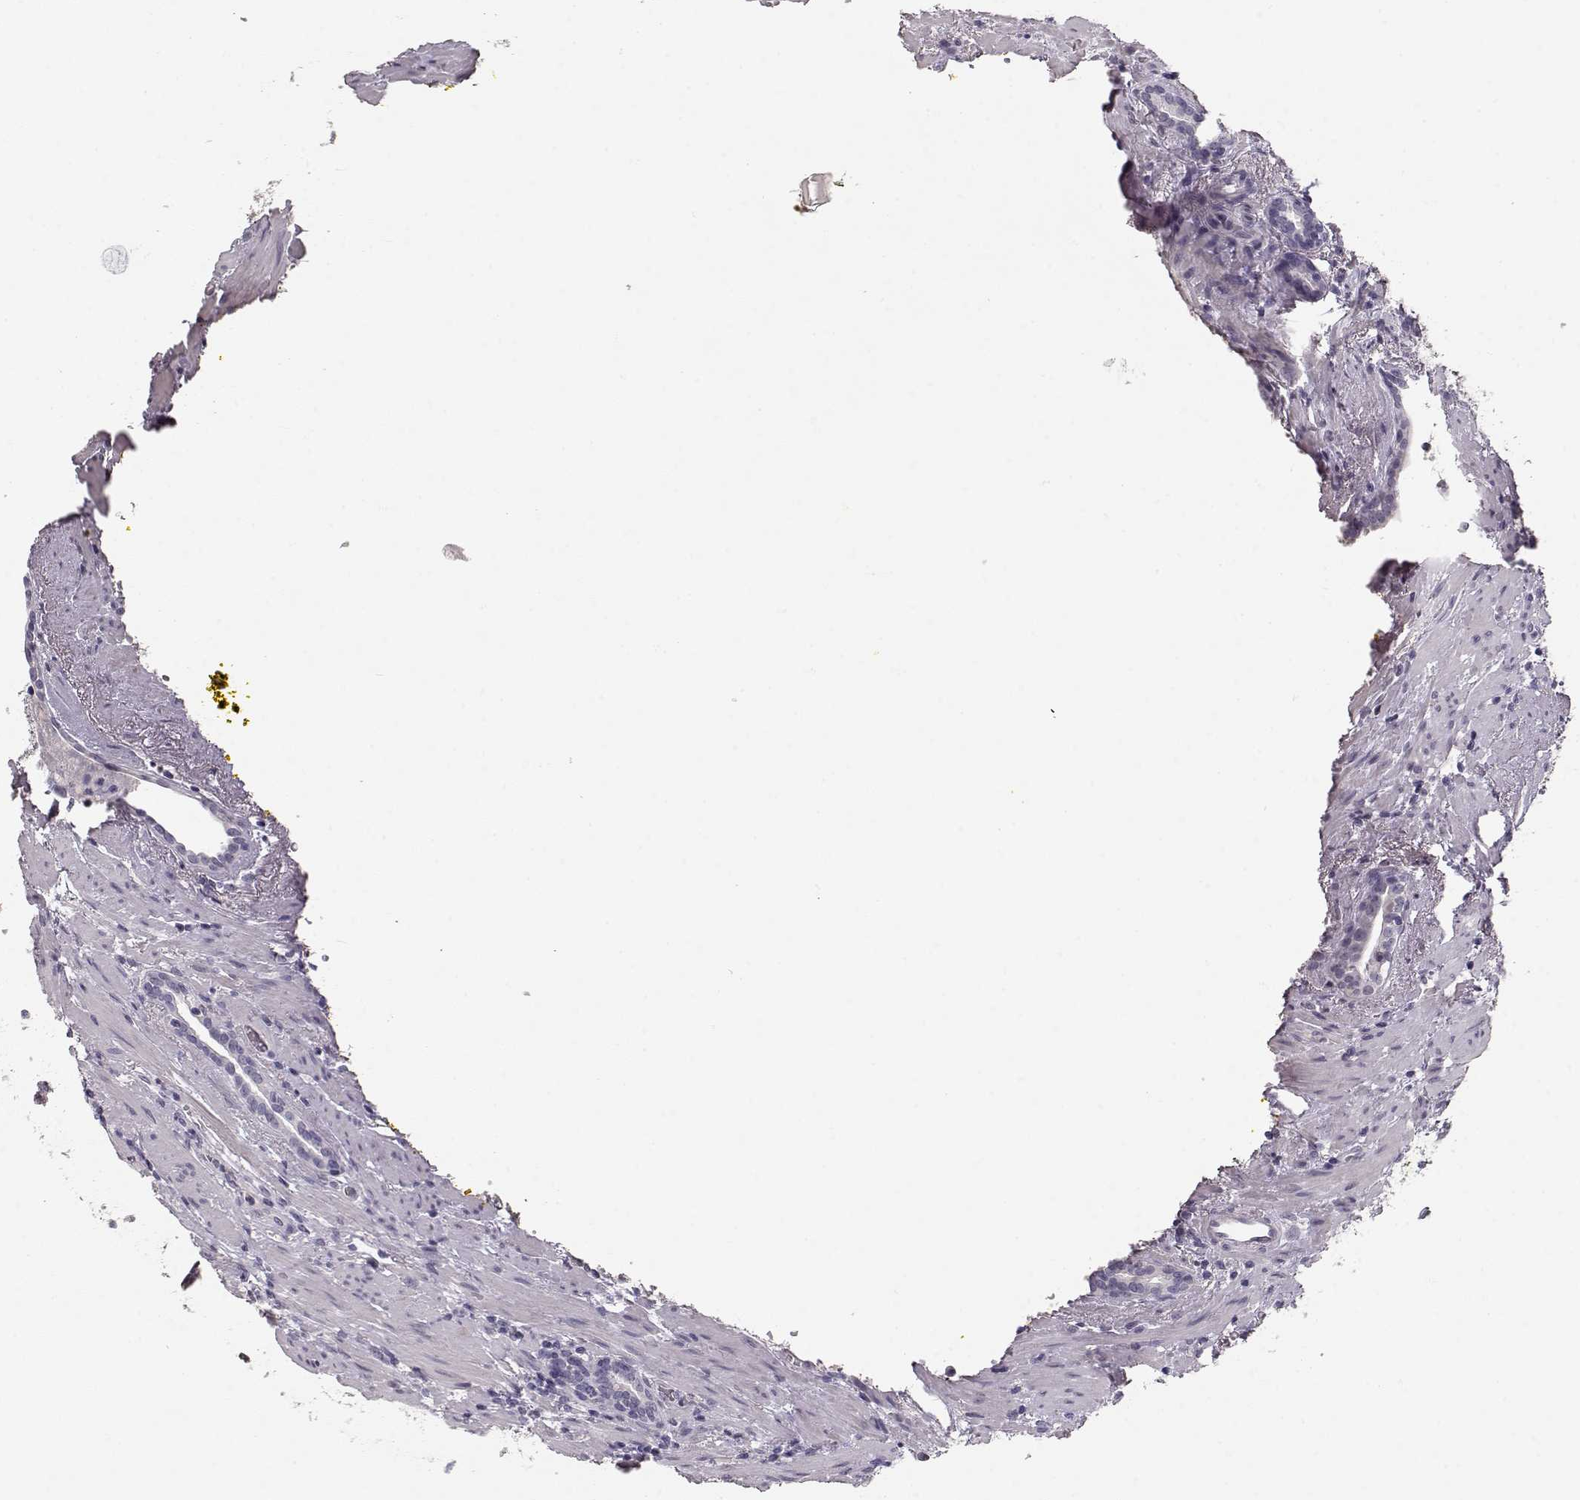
{"staining": {"intensity": "negative", "quantity": "none", "location": "none"}, "tissue": "prostate cancer", "cell_type": "Tumor cells", "image_type": "cancer", "snomed": [{"axis": "morphology", "description": "Adenocarcinoma, NOS"}, {"axis": "topography", "description": "Prostate"}], "caption": "High power microscopy image of an IHC image of adenocarcinoma (prostate), revealing no significant expression in tumor cells.", "gene": "MAGEC1", "patient": {"sex": "male", "age": 66}}